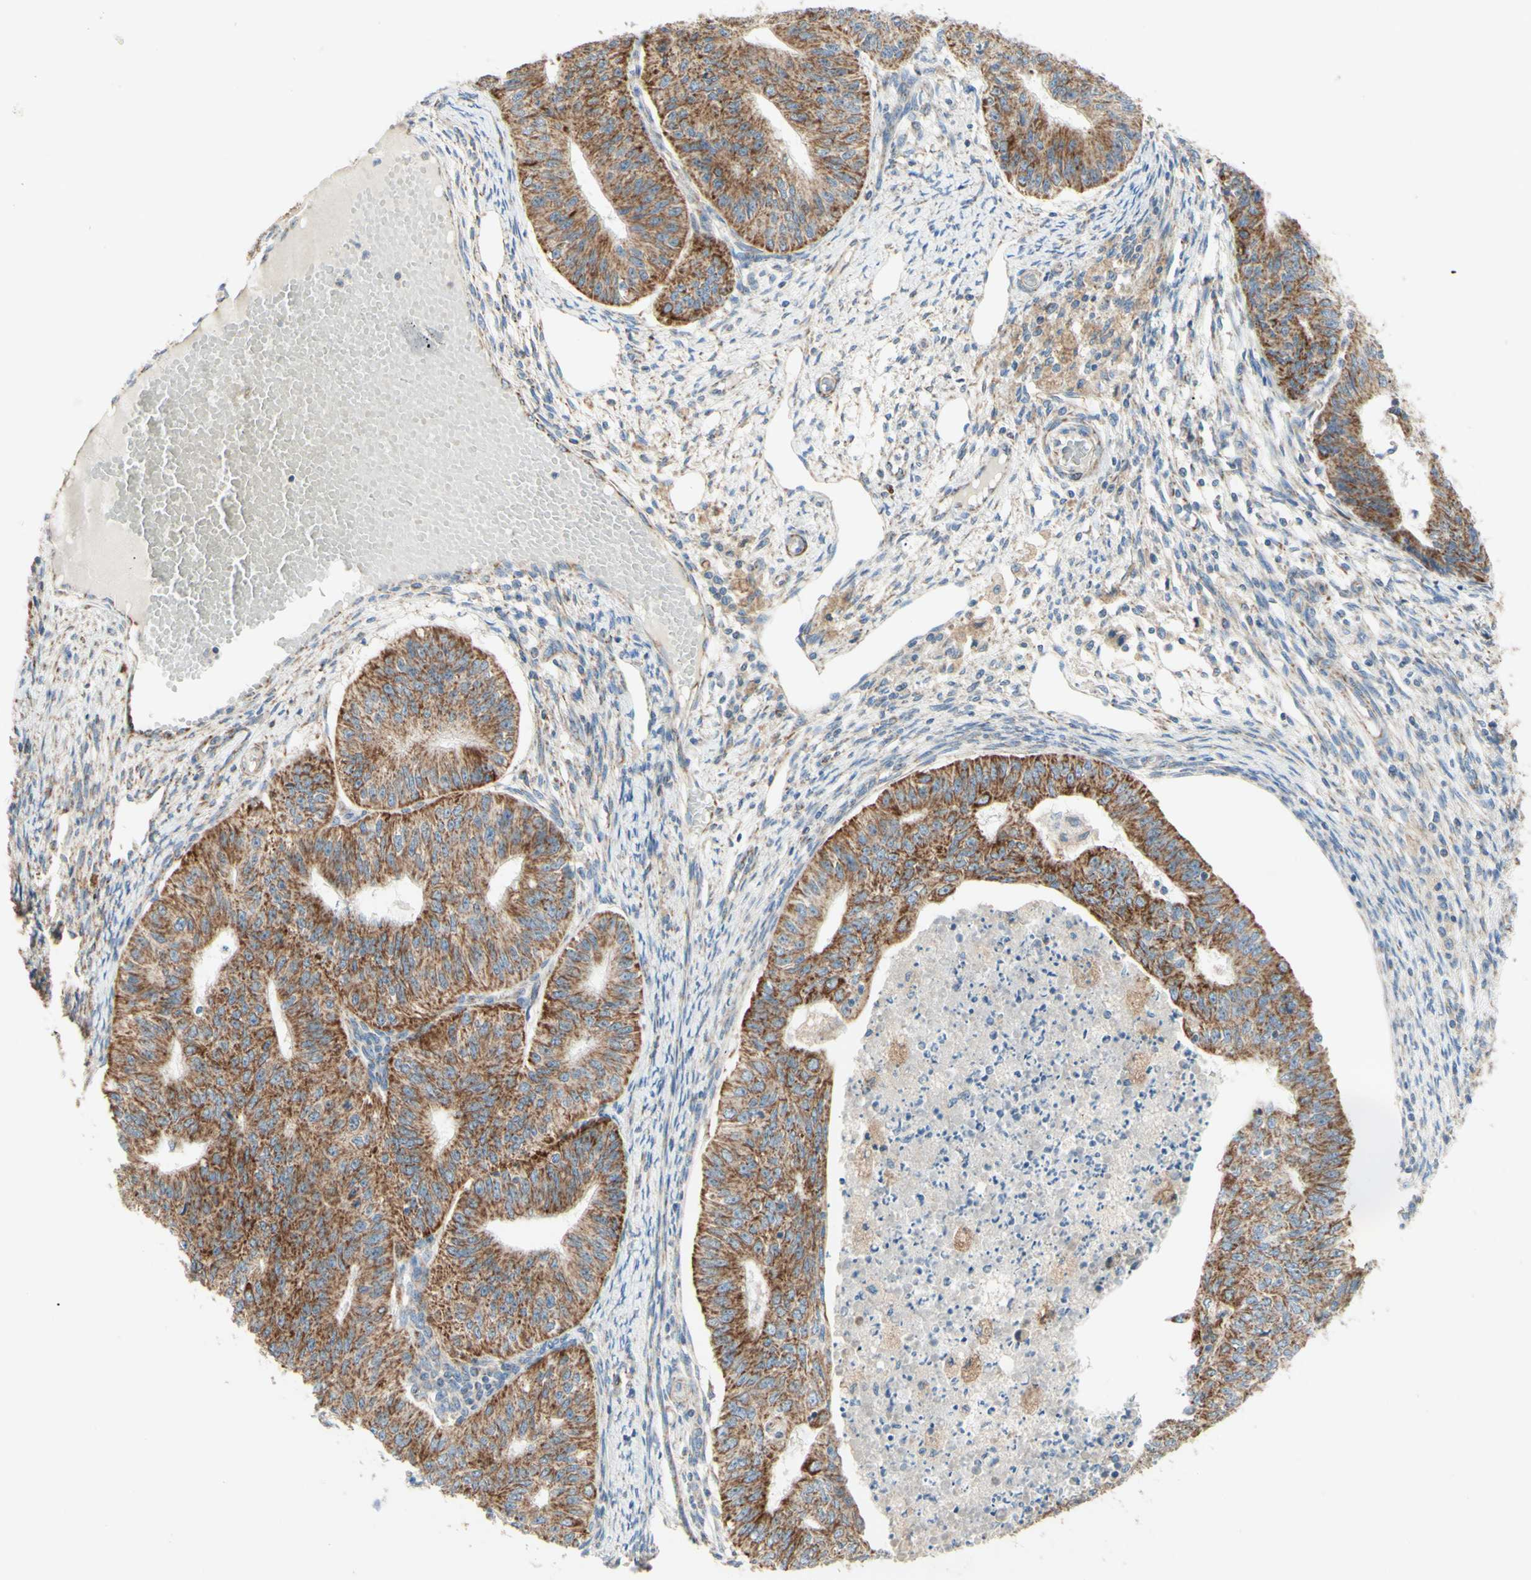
{"staining": {"intensity": "moderate", "quantity": ">75%", "location": "cytoplasmic/membranous"}, "tissue": "endometrial cancer", "cell_type": "Tumor cells", "image_type": "cancer", "snomed": [{"axis": "morphology", "description": "Adenocarcinoma, NOS"}, {"axis": "topography", "description": "Endometrium"}], "caption": "Endometrial cancer (adenocarcinoma) stained for a protein (brown) demonstrates moderate cytoplasmic/membranous positive staining in about >75% of tumor cells.", "gene": "ARMC10", "patient": {"sex": "female", "age": 32}}